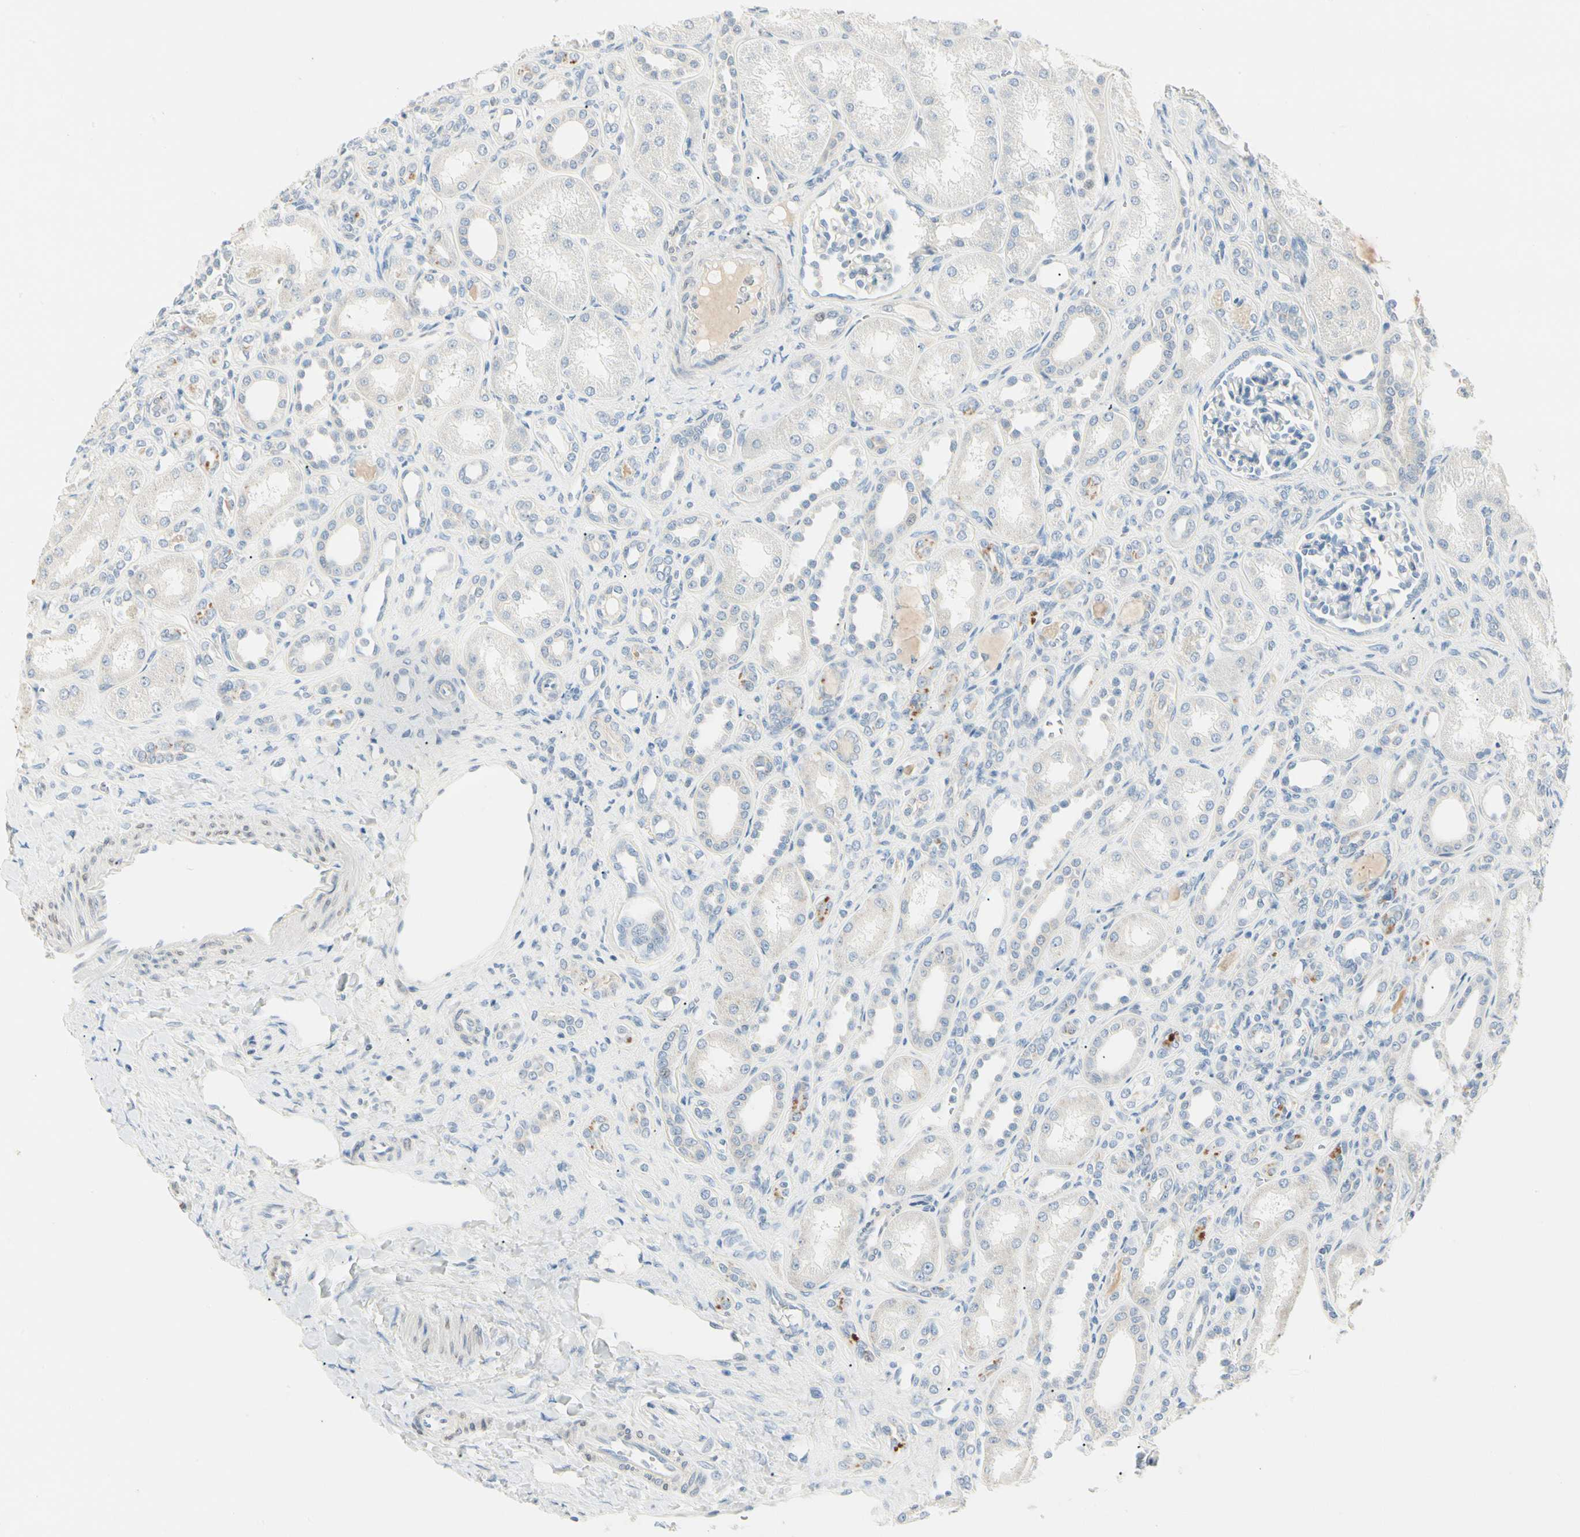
{"staining": {"intensity": "negative", "quantity": "none", "location": "none"}, "tissue": "kidney", "cell_type": "Cells in glomeruli", "image_type": "normal", "snomed": [{"axis": "morphology", "description": "Normal tissue, NOS"}, {"axis": "topography", "description": "Kidney"}], "caption": "The micrograph reveals no significant positivity in cells in glomeruli of kidney. (IHC, brightfield microscopy, high magnification).", "gene": "ALDH18A1", "patient": {"sex": "male", "age": 7}}